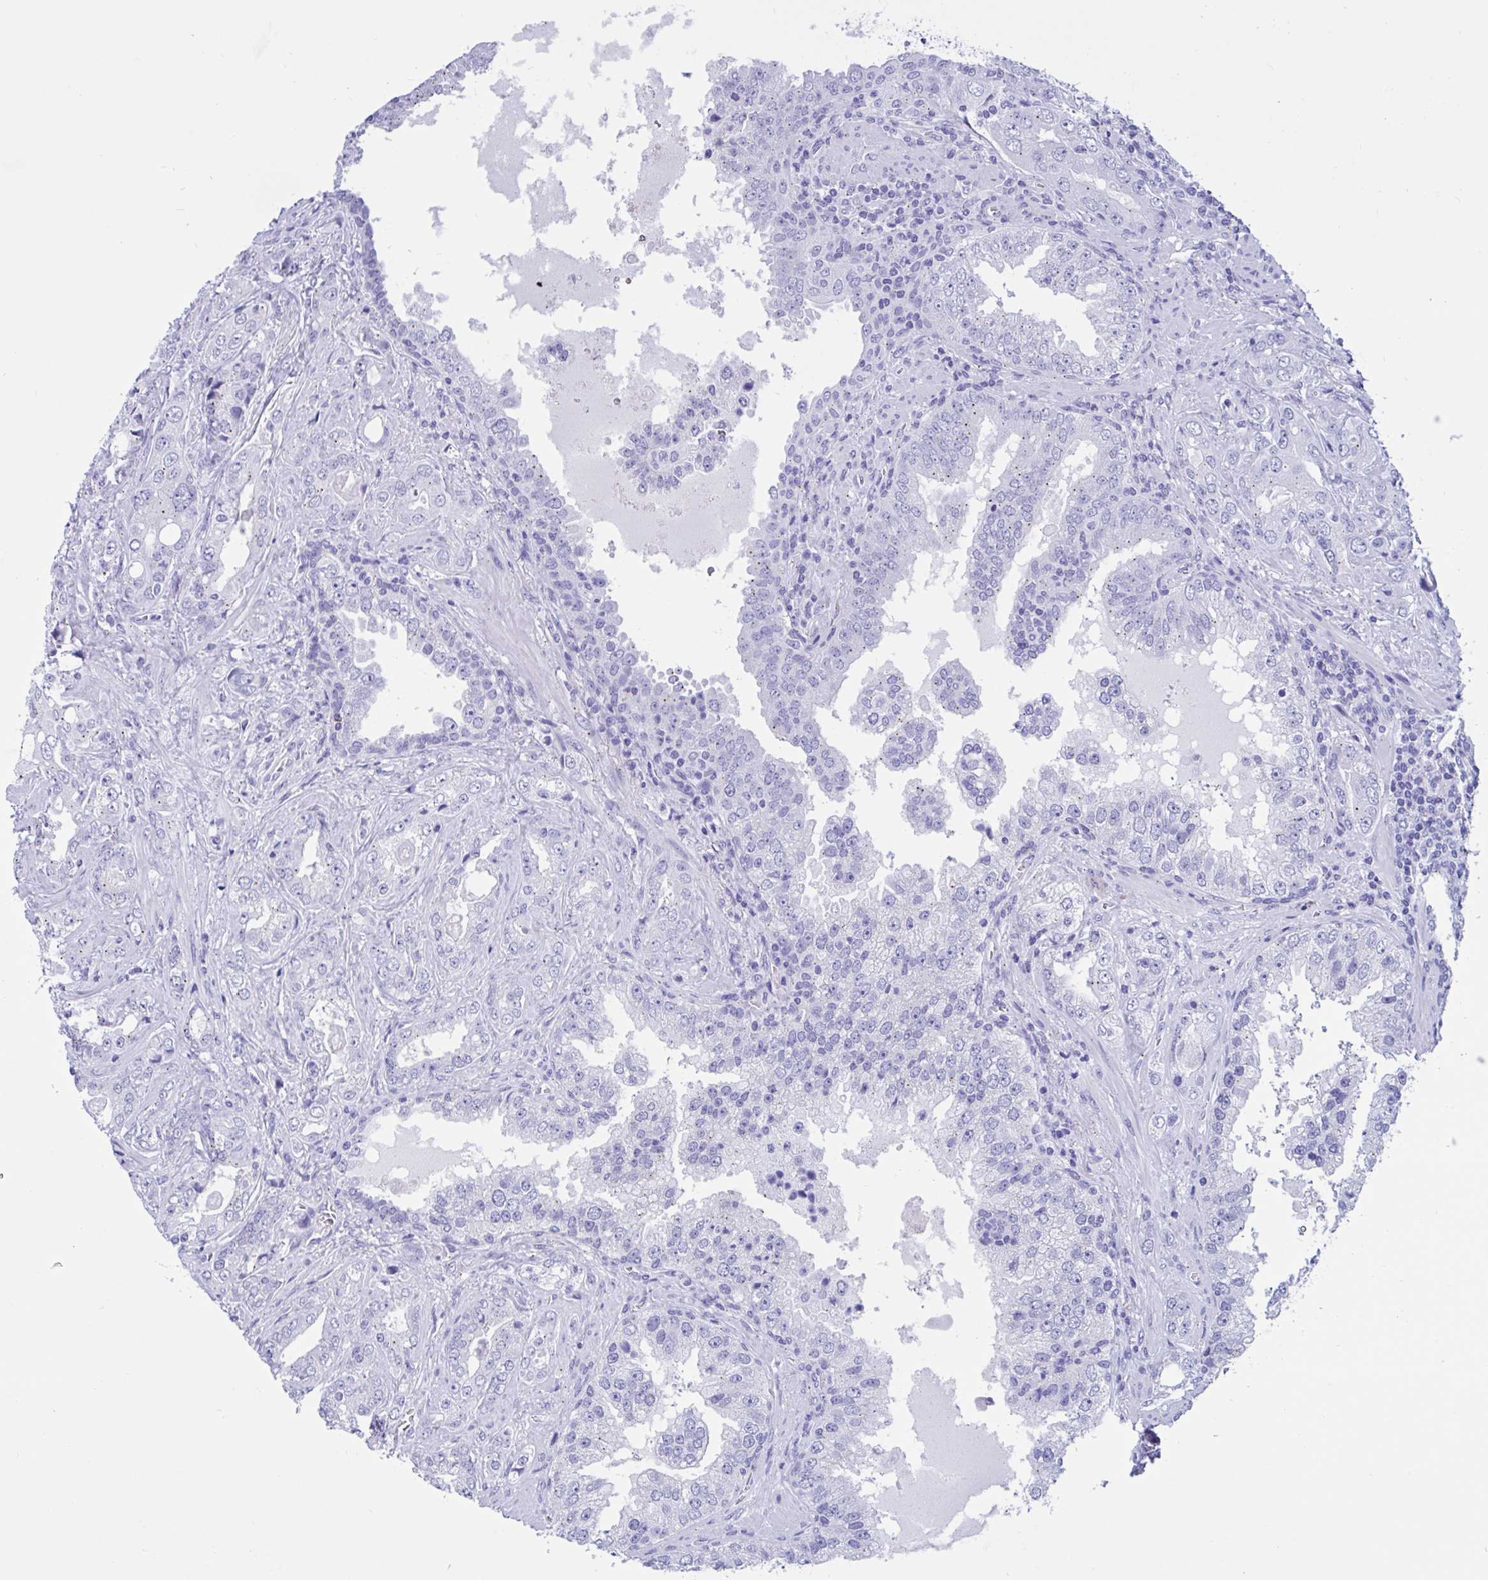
{"staining": {"intensity": "negative", "quantity": "none", "location": "none"}, "tissue": "prostate cancer", "cell_type": "Tumor cells", "image_type": "cancer", "snomed": [{"axis": "morphology", "description": "Adenocarcinoma, High grade"}, {"axis": "topography", "description": "Prostate"}], "caption": "IHC micrograph of human prostate cancer (high-grade adenocarcinoma) stained for a protein (brown), which exhibits no staining in tumor cells.", "gene": "RNASE3", "patient": {"sex": "male", "age": 67}}